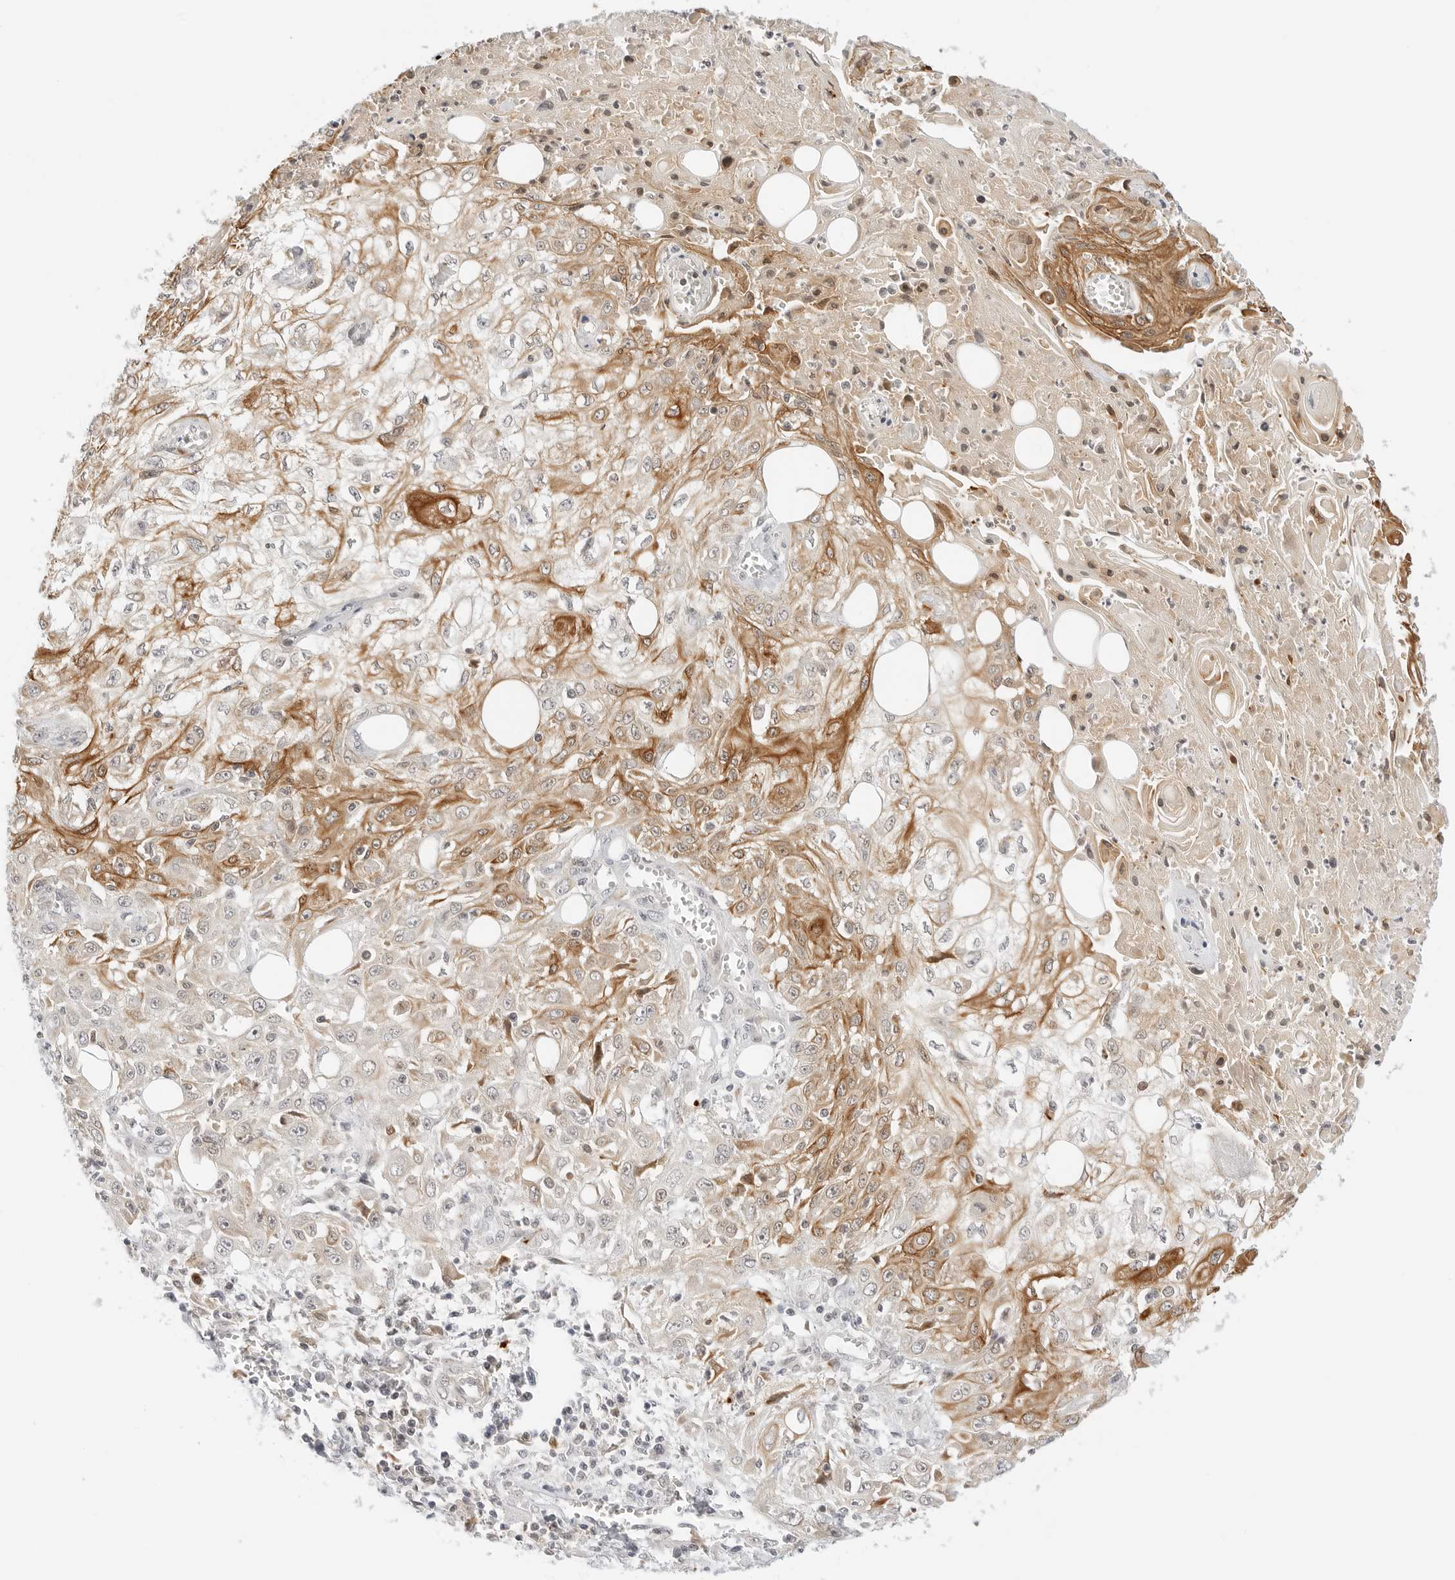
{"staining": {"intensity": "moderate", "quantity": ">75%", "location": "cytoplasmic/membranous"}, "tissue": "skin cancer", "cell_type": "Tumor cells", "image_type": "cancer", "snomed": [{"axis": "morphology", "description": "Squamous cell carcinoma, NOS"}, {"axis": "morphology", "description": "Squamous cell carcinoma, metastatic, NOS"}, {"axis": "topography", "description": "Skin"}, {"axis": "topography", "description": "Lymph node"}], "caption": "An immunohistochemistry micrograph of neoplastic tissue is shown. Protein staining in brown shows moderate cytoplasmic/membranous positivity in skin cancer (squamous cell carcinoma) within tumor cells.", "gene": "TEKT2", "patient": {"sex": "male", "age": 75}}